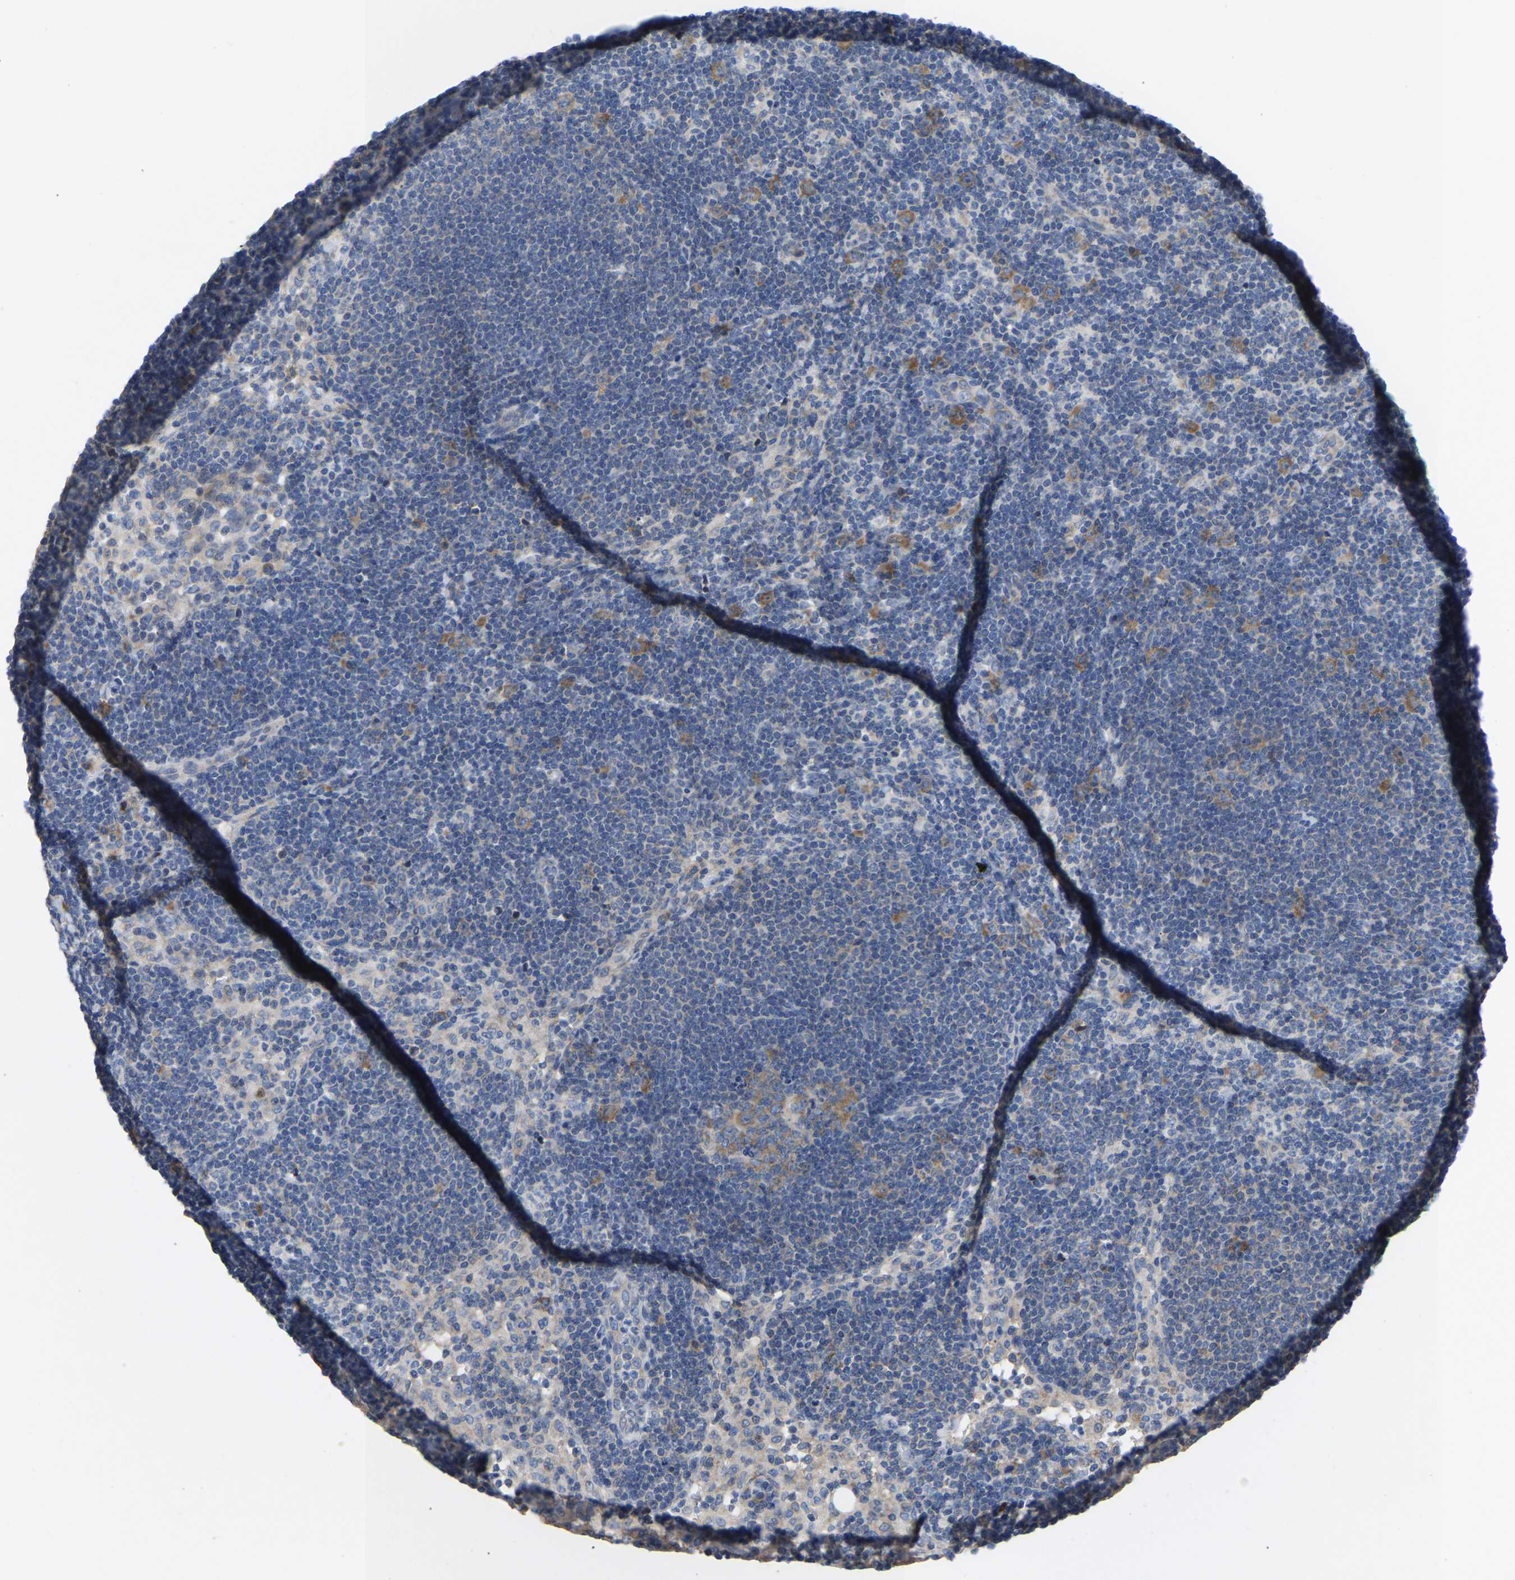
{"staining": {"intensity": "weak", "quantity": "<25%", "location": "cytoplasmic/membranous"}, "tissue": "lymph node", "cell_type": "Germinal center cells", "image_type": "normal", "snomed": [{"axis": "morphology", "description": "Normal tissue, NOS"}, {"axis": "morphology", "description": "Carcinoid, malignant, NOS"}, {"axis": "topography", "description": "Lymph node"}], "caption": "Immunohistochemical staining of normal lymph node demonstrates no significant staining in germinal center cells.", "gene": "ABCA10", "patient": {"sex": "male", "age": 47}}